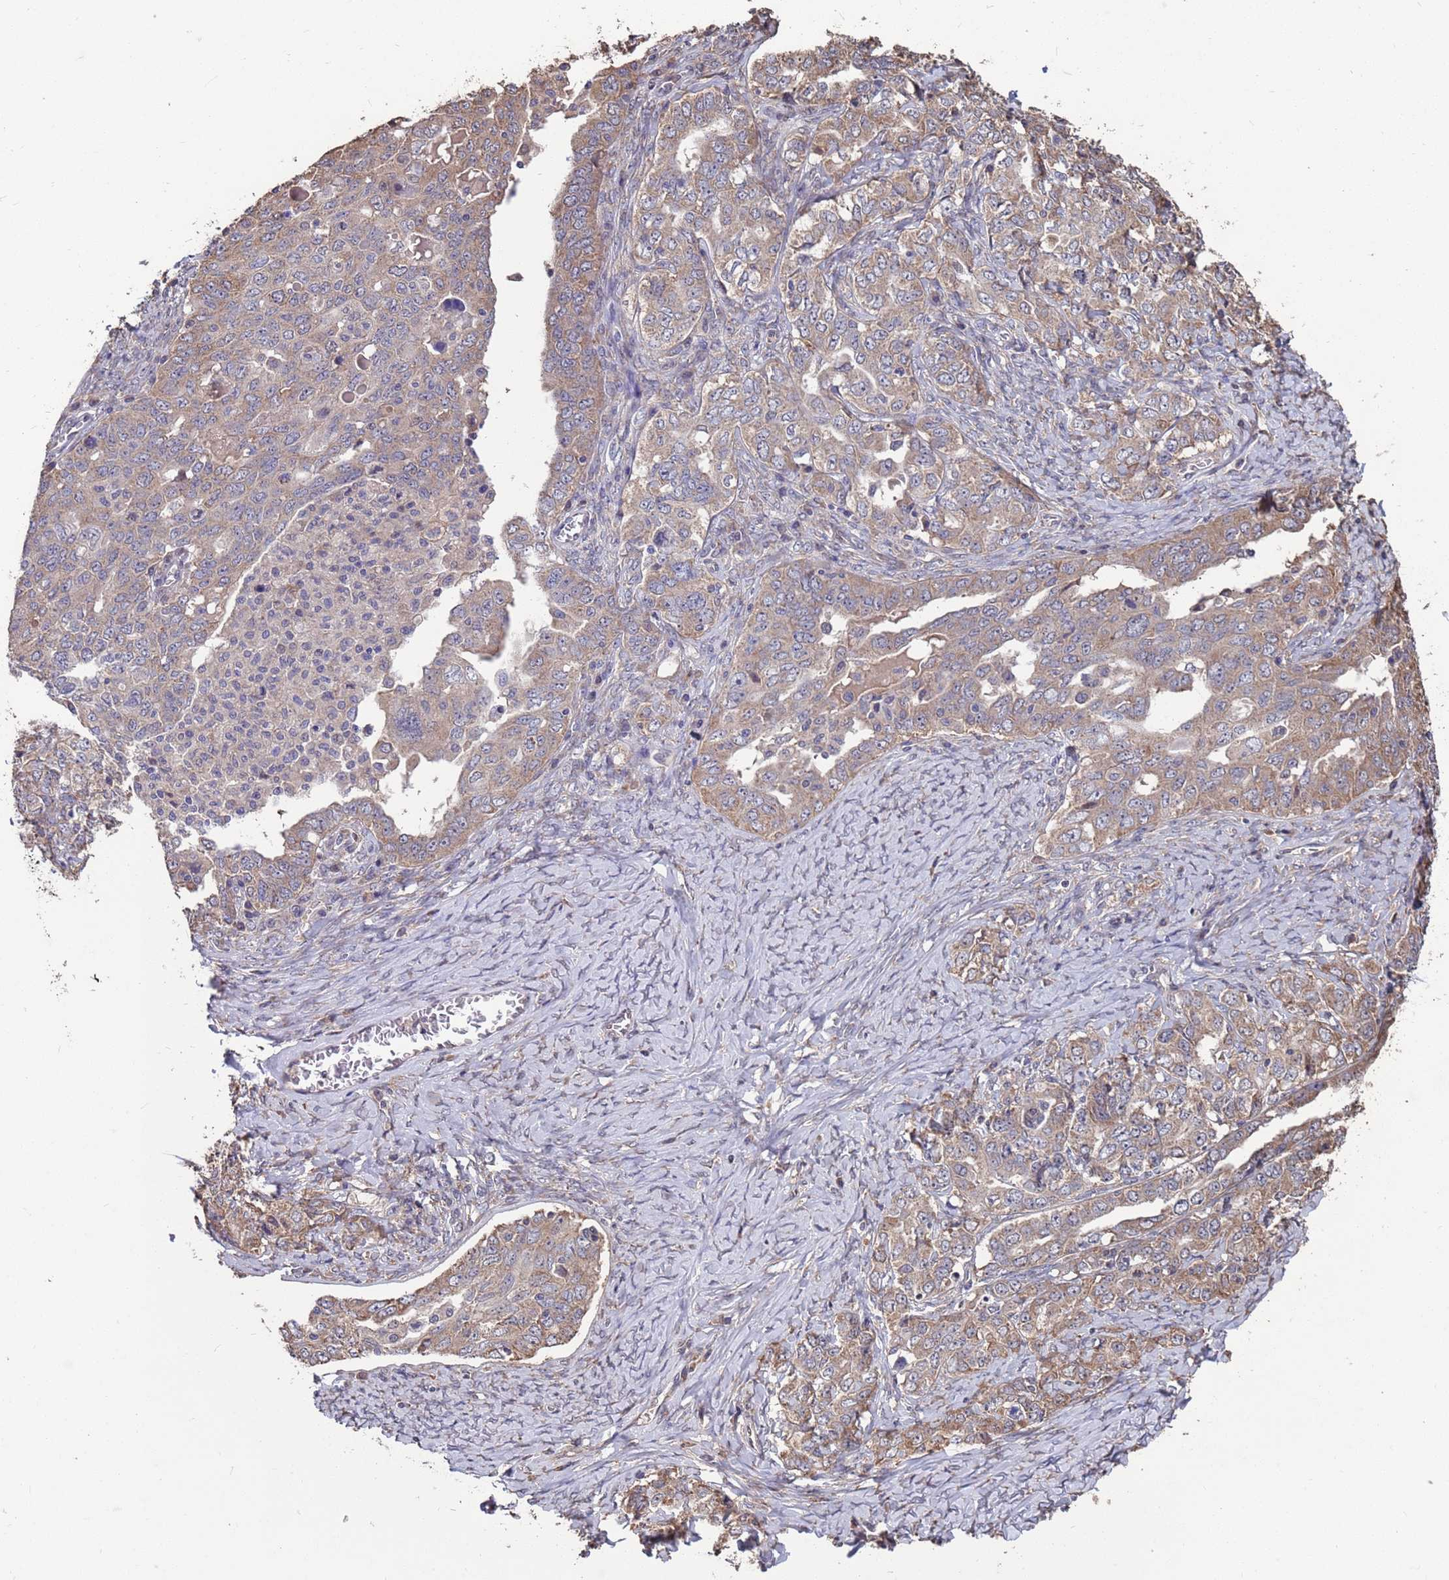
{"staining": {"intensity": "moderate", "quantity": ">75%", "location": "cytoplasmic/membranous"}, "tissue": "ovarian cancer", "cell_type": "Tumor cells", "image_type": "cancer", "snomed": [{"axis": "morphology", "description": "Carcinoma, endometroid"}, {"axis": "topography", "description": "Ovary"}], "caption": "Protein staining of ovarian cancer (endometroid carcinoma) tissue reveals moderate cytoplasmic/membranous staining in approximately >75% of tumor cells.", "gene": "CFAP119", "patient": {"sex": "female", "age": 62}}